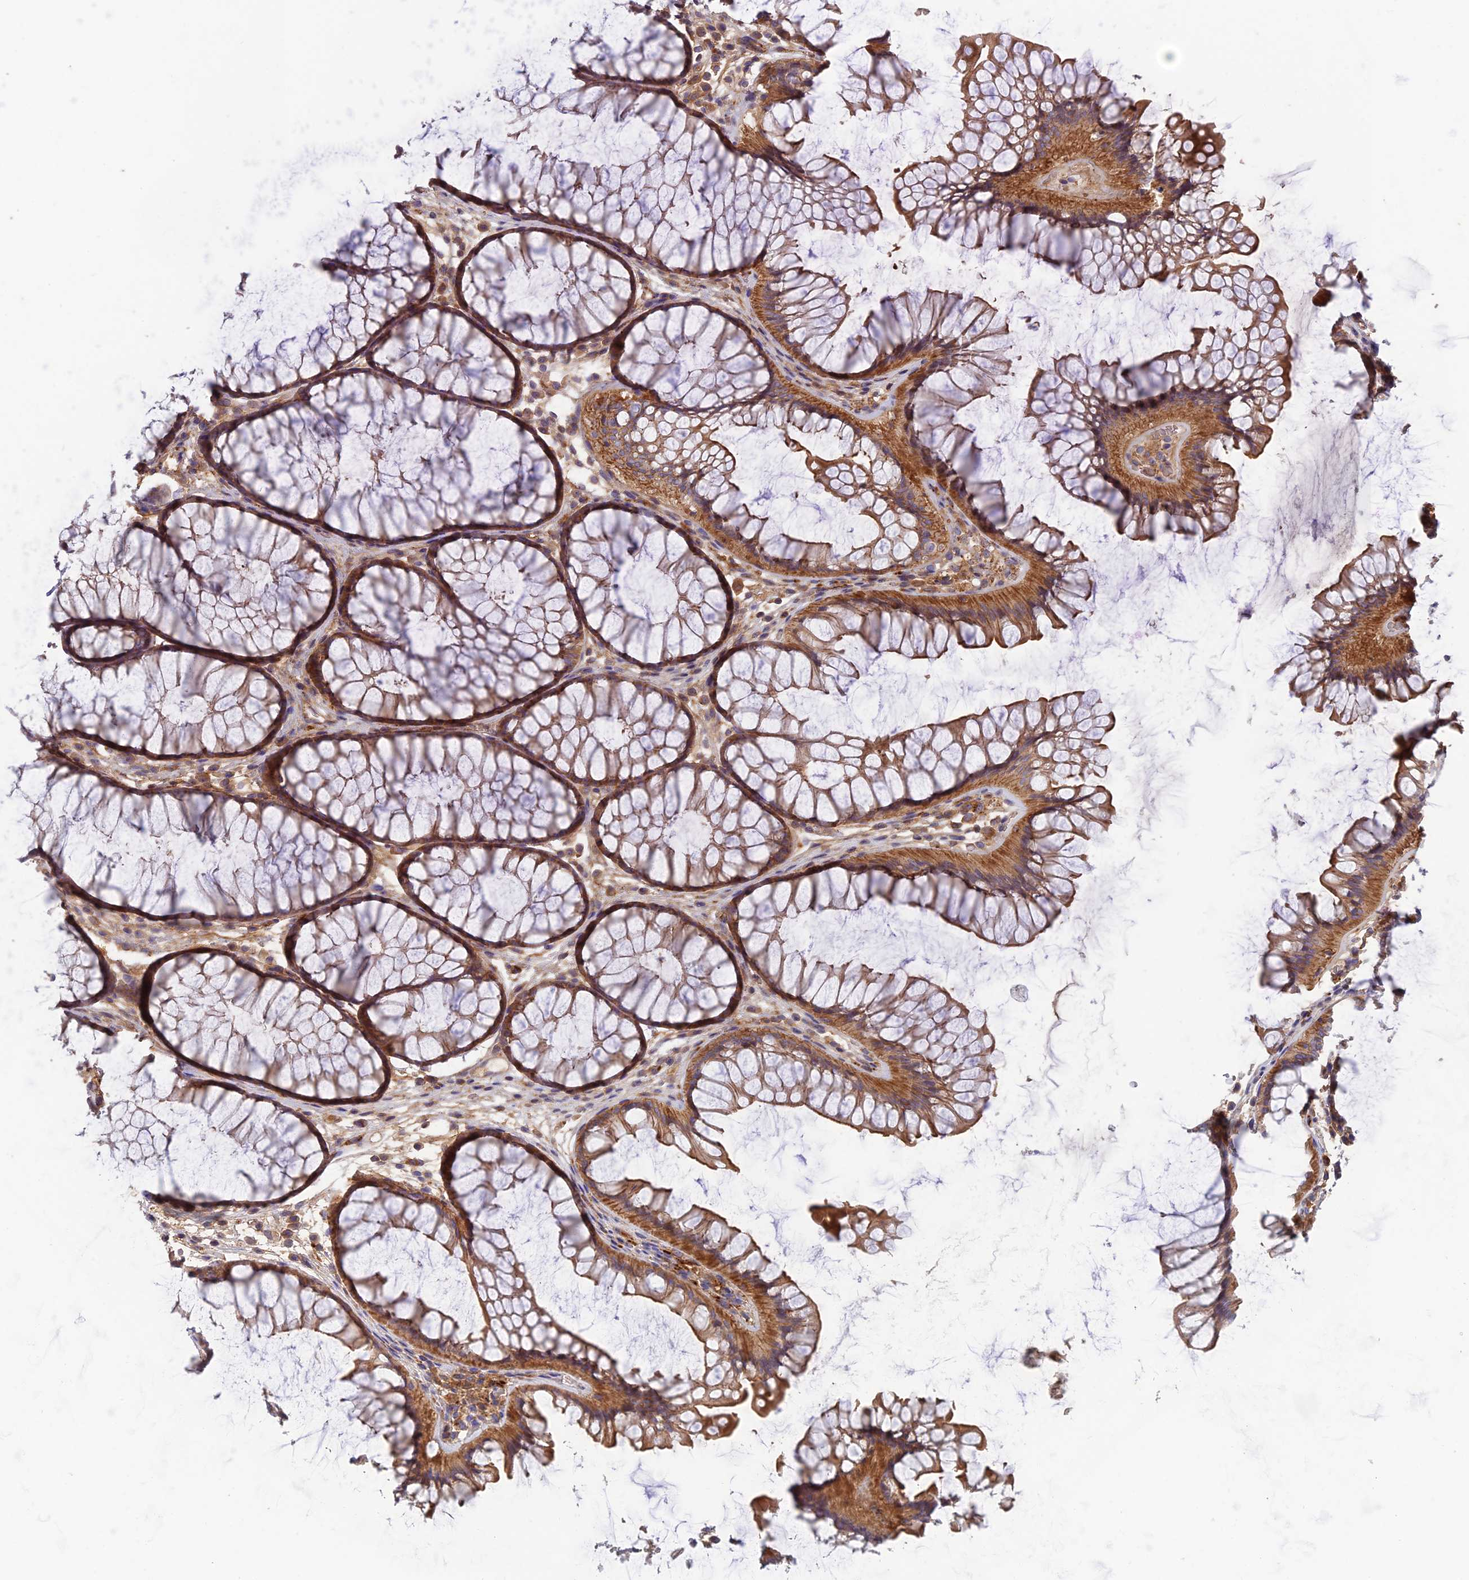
{"staining": {"intensity": "moderate", "quantity": ">75%", "location": "cytoplasmic/membranous"}, "tissue": "colon", "cell_type": "Endothelial cells", "image_type": "normal", "snomed": [{"axis": "morphology", "description": "Normal tissue, NOS"}, {"axis": "topography", "description": "Colon"}], "caption": "High-magnification brightfield microscopy of normal colon stained with DAB (3,3'-diaminobenzidine) (brown) and counterstained with hematoxylin (blue). endothelial cells exhibit moderate cytoplasmic/membranous expression is present in approximately>75% of cells. The staining was performed using DAB to visualize the protein expression in brown, while the nuclei were stained in blue with hematoxylin (Magnification: 20x).", "gene": "CPNE7", "patient": {"sex": "female", "age": 82}}